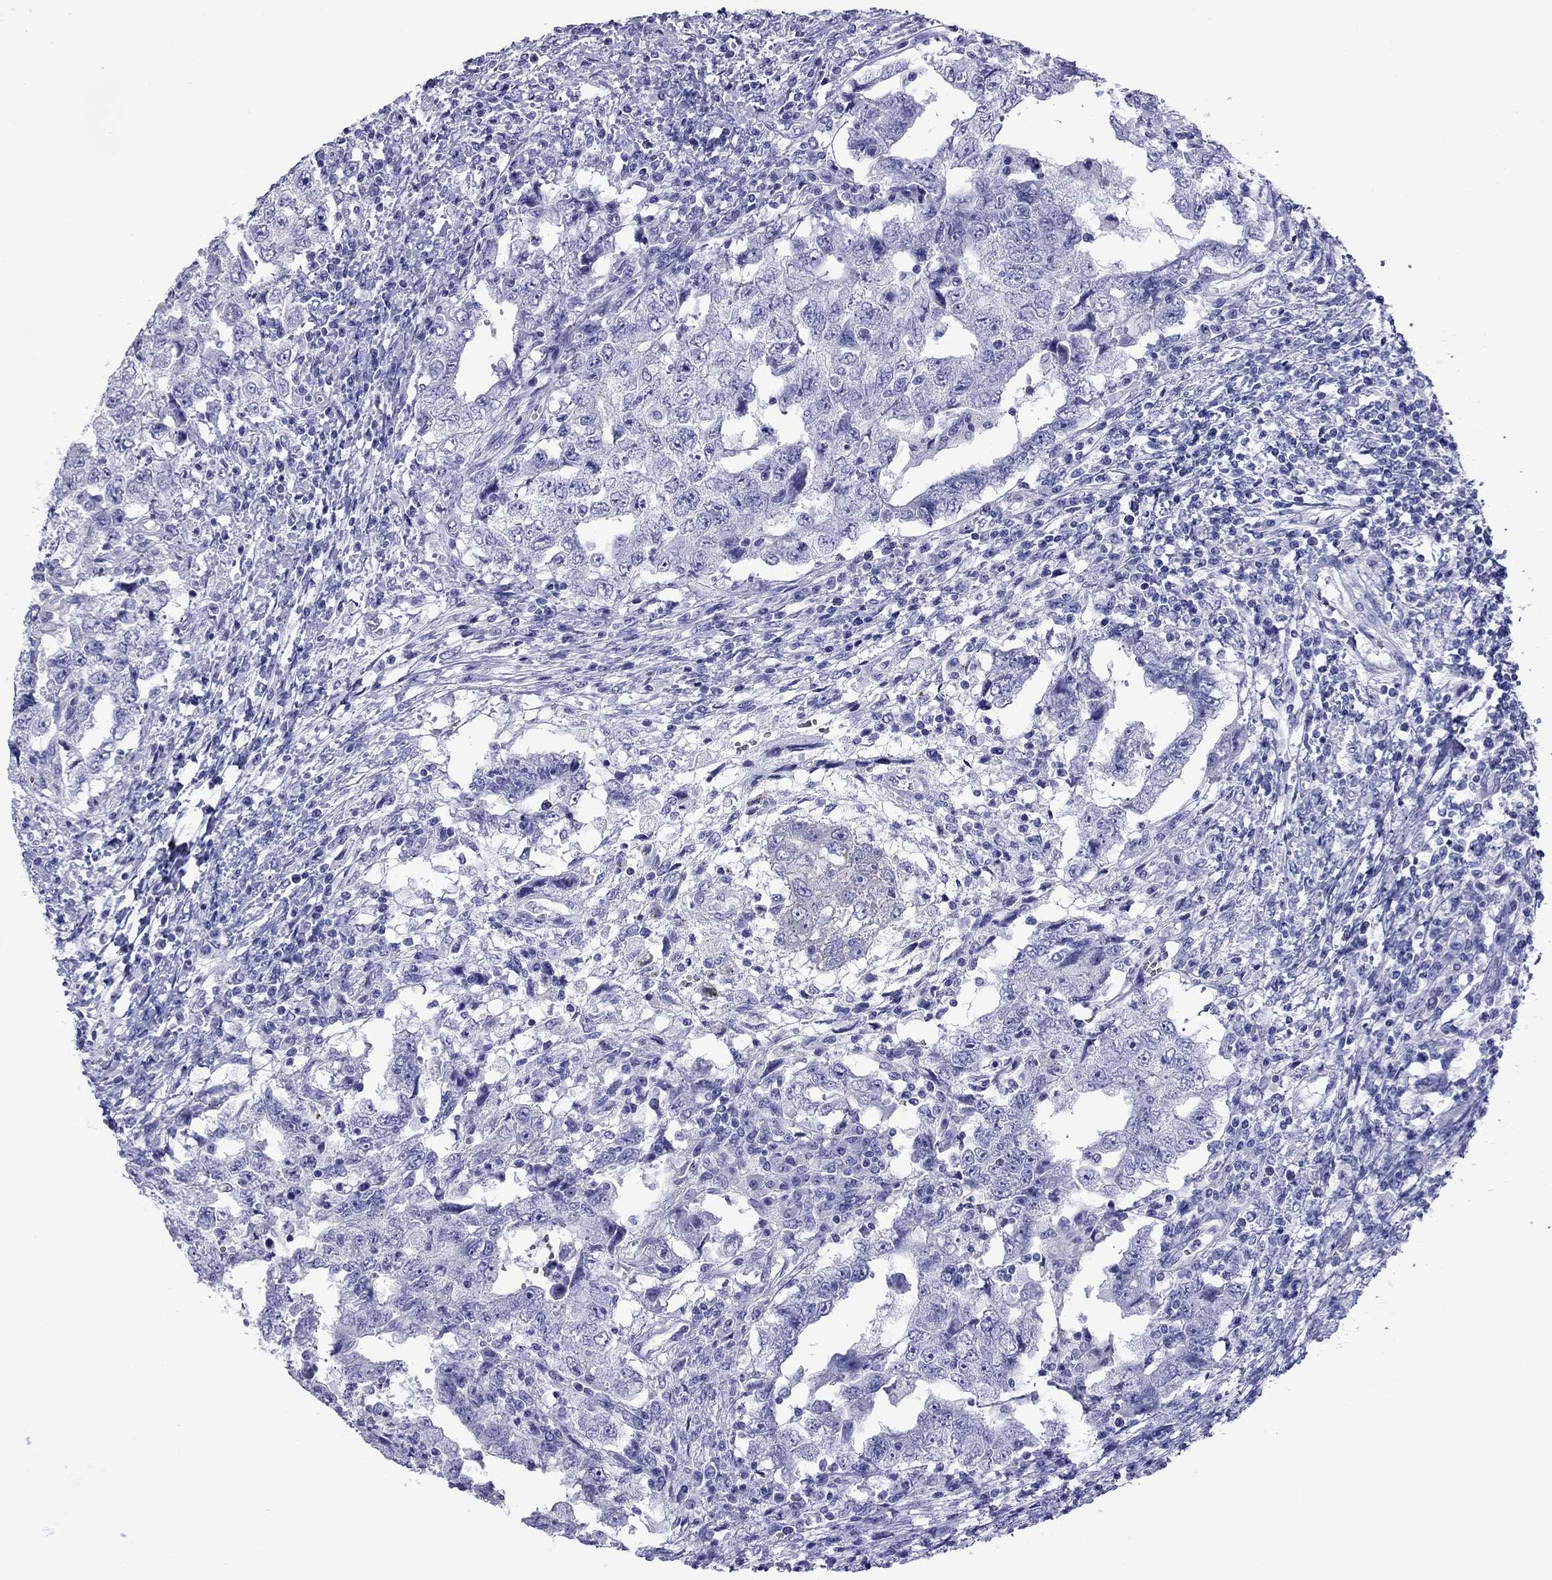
{"staining": {"intensity": "negative", "quantity": "none", "location": "none"}, "tissue": "testis cancer", "cell_type": "Tumor cells", "image_type": "cancer", "snomed": [{"axis": "morphology", "description": "Carcinoma, Embryonal, NOS"}, {"axis": "topography", "description": "Testis"}], "caption": "Immunohistochemical staining of testis cancer (embryonal carcinoma) shows no significant expression in tumor cells. (DAB (3,3'-diaminobenzidine) IHC visualized using brightfield microscopy, high magnification).", "gene": "KIAA2012", "patient": {"sex": "male", "age": 26}}